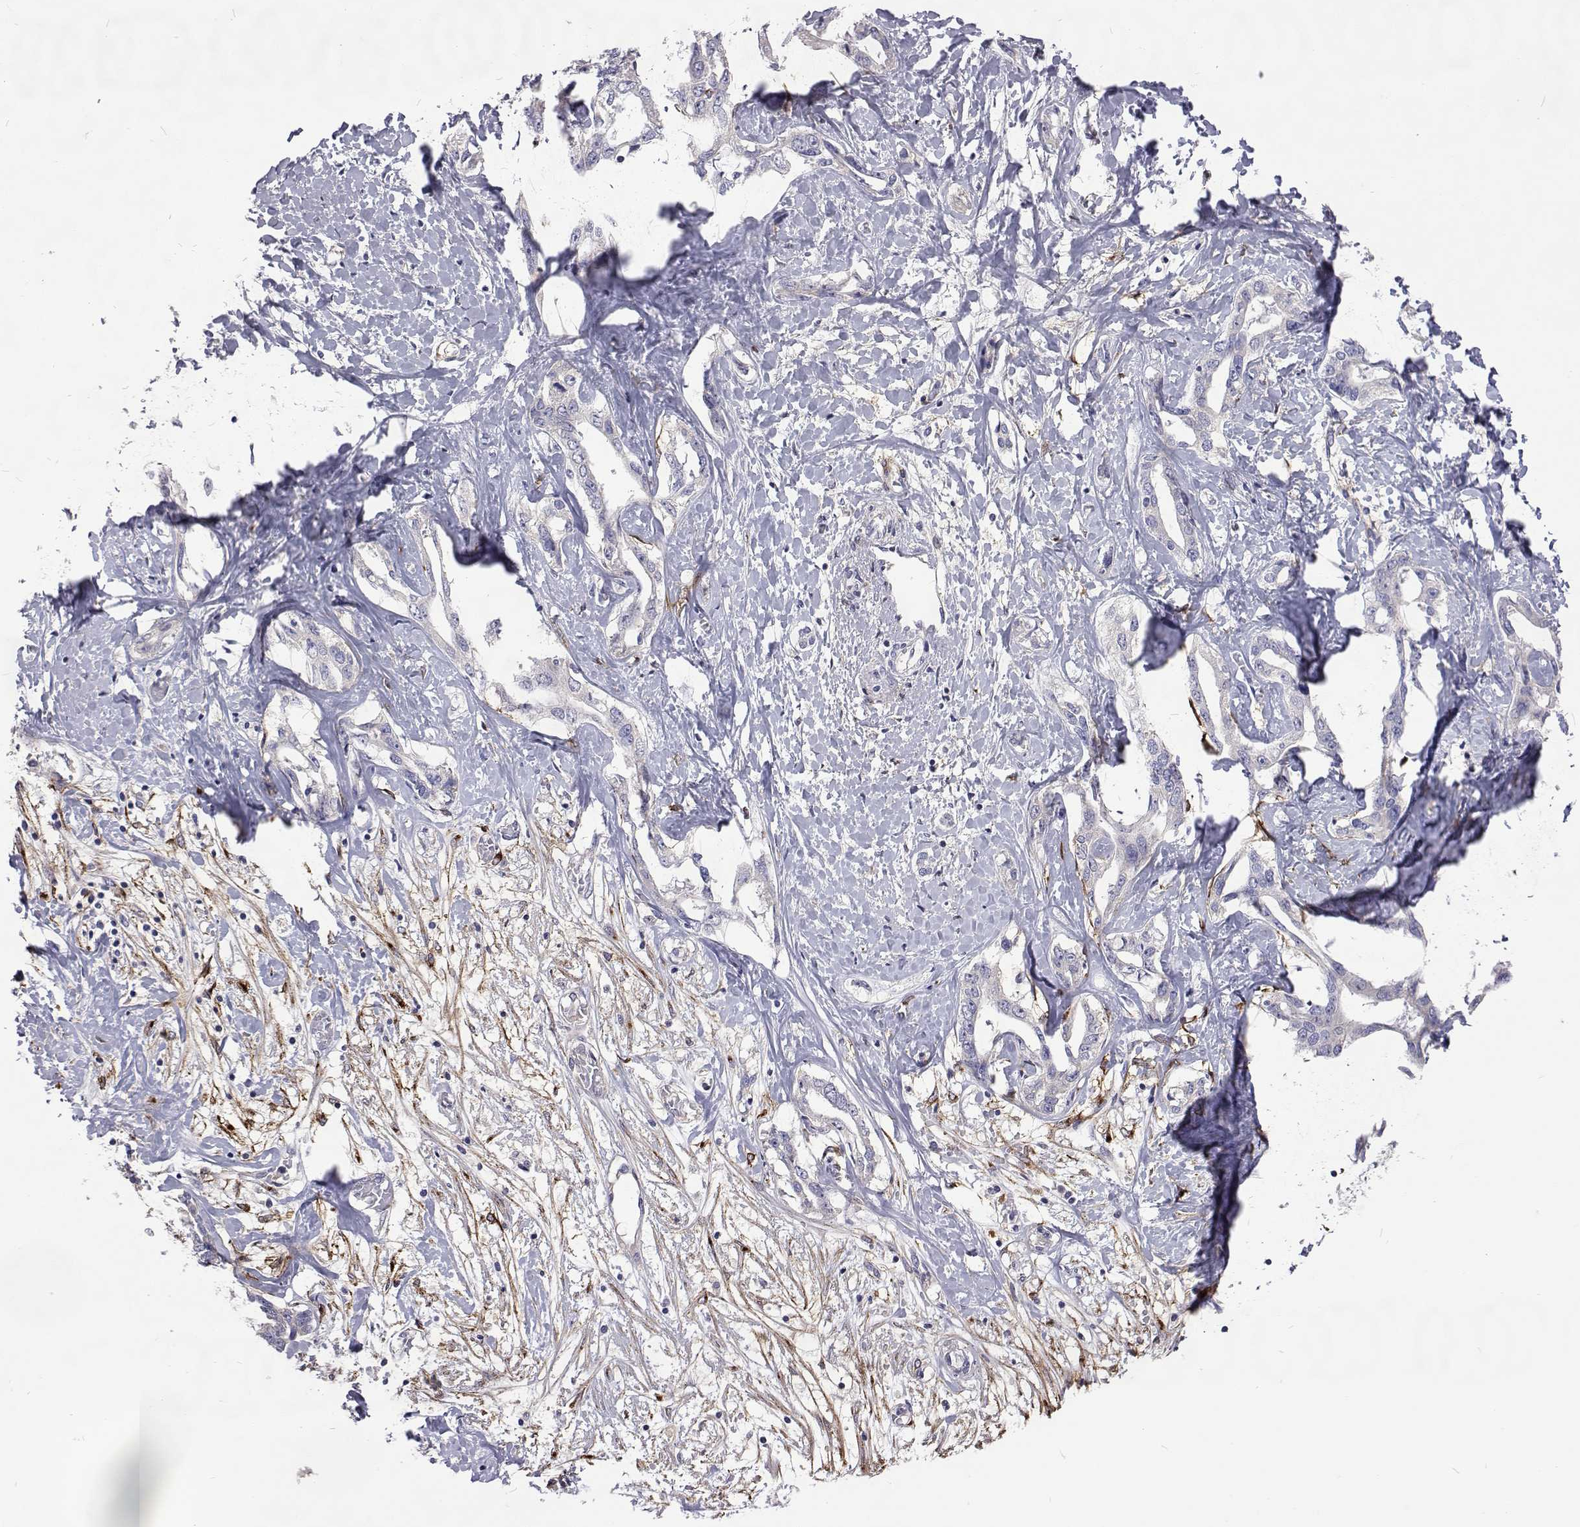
{"staining": {"intensity": "negative", "quantity": "none", "location": "none"}, "tissue": "liver cancer", "cell_type": "Tumor cells", "image_type": "cancer", "snomed": [{"axis": "morphology", "description": "Cholangiocarcinoma"}, {"axis": "topography", "description": "Liver"}], "caption": "The histopathology image displays no significant staining in tumor cells of liver cancer (cholangiocarcinoma).", "gene": "NPR3", "patient": {"sex": "male", "age": 59}}